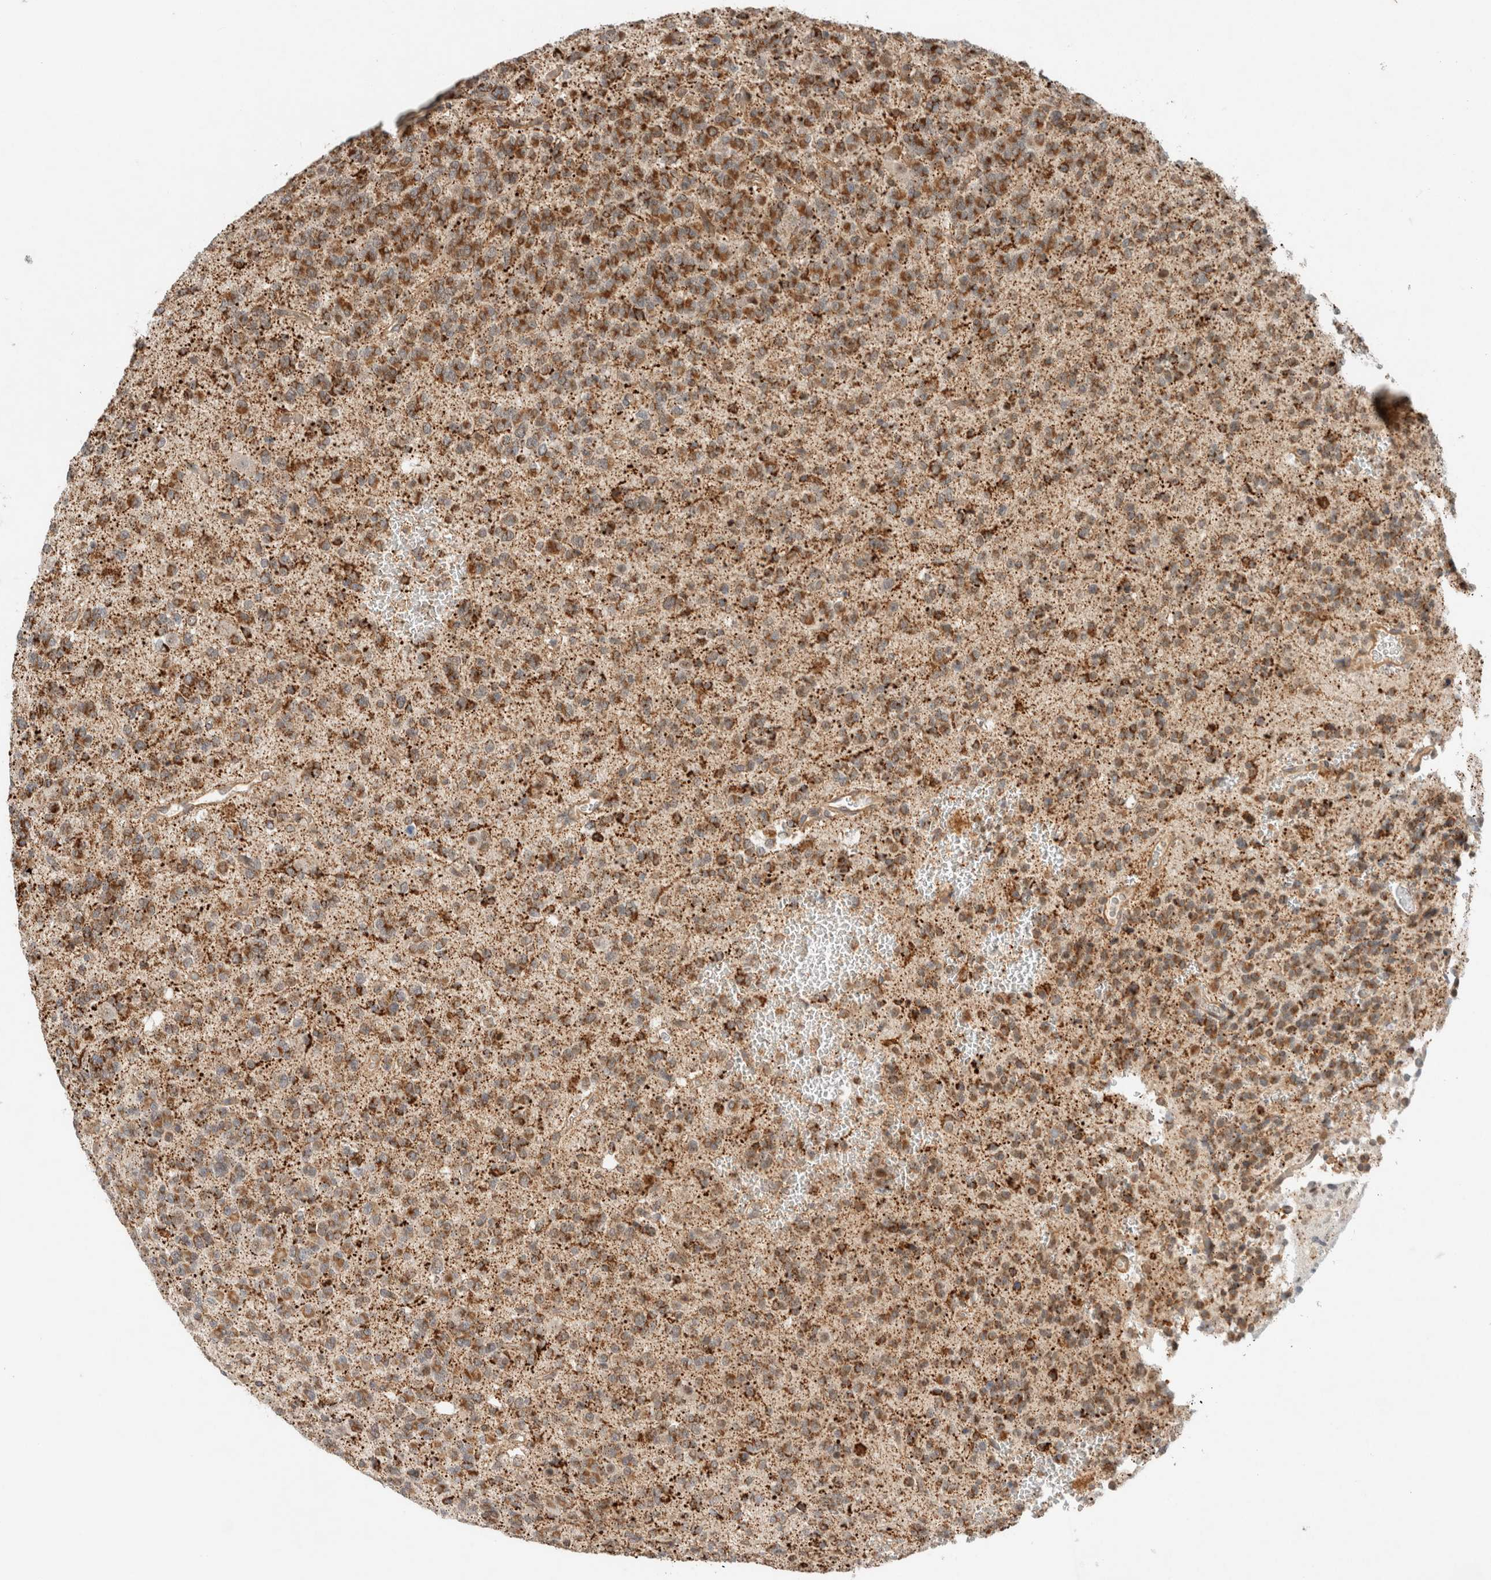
{"staining": {"intensity": "moderate", "quantity": ">75%", "location": "cytoplasmic/membranous"}, "tissue": "glioma", "cell_type": "Tumor cells", "image_type": "cancer", "snomed": [{"axis": "morphology", "description": "Glioma, malignant, Low grade"}, {"axis": "topography", "description": "Brain"}], "caption": "A micrograph showing moderate cytoplasmic/membranous staining in about >75% of tumor cells in malignant low-grade glioma, as visualized by brown immunohistochemical staining.", "gene": "CAAP1", "patient": {"sex": "male", "age": 38}}